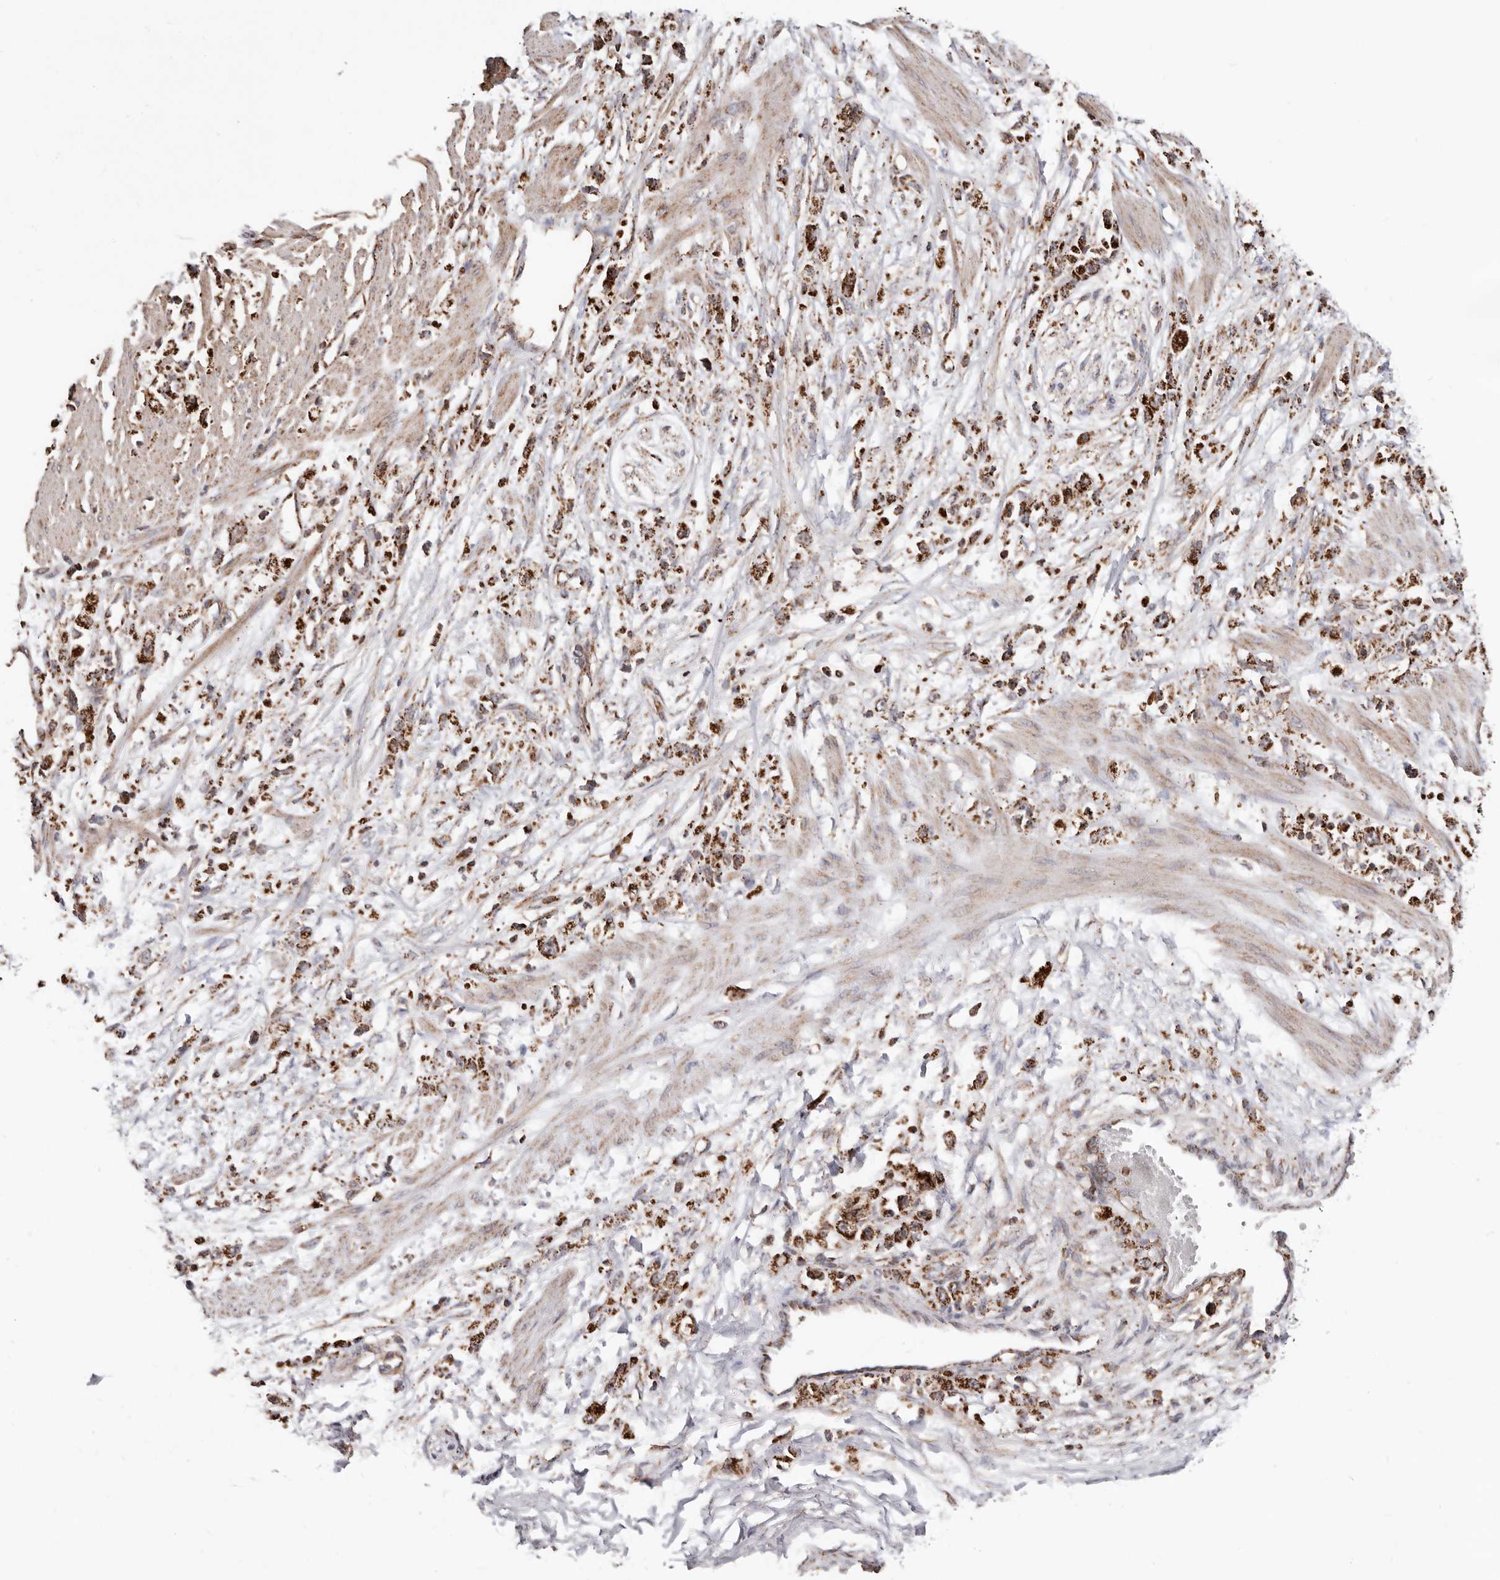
{"staining": {"intensity": "strong", "quantity": ">75%", "location": "cytoplasmic/membranous"}, "tissue": "stomach cancer", "cell_type": "Tumor cells", "image_type": "cancer", "snomed": [{"axis": "morphology", "description": "Adenocarcinoma, NOS"}, {"axis": "topography", "description": "Stomach"}], "caption": "Human stomach cancer stained with a brown dye displays strong cytoplasmic/membranous positive expression in about >75% of tumor cells.", "gene": "PRKACB", "patient": {"sex": "female", "age": 59}}